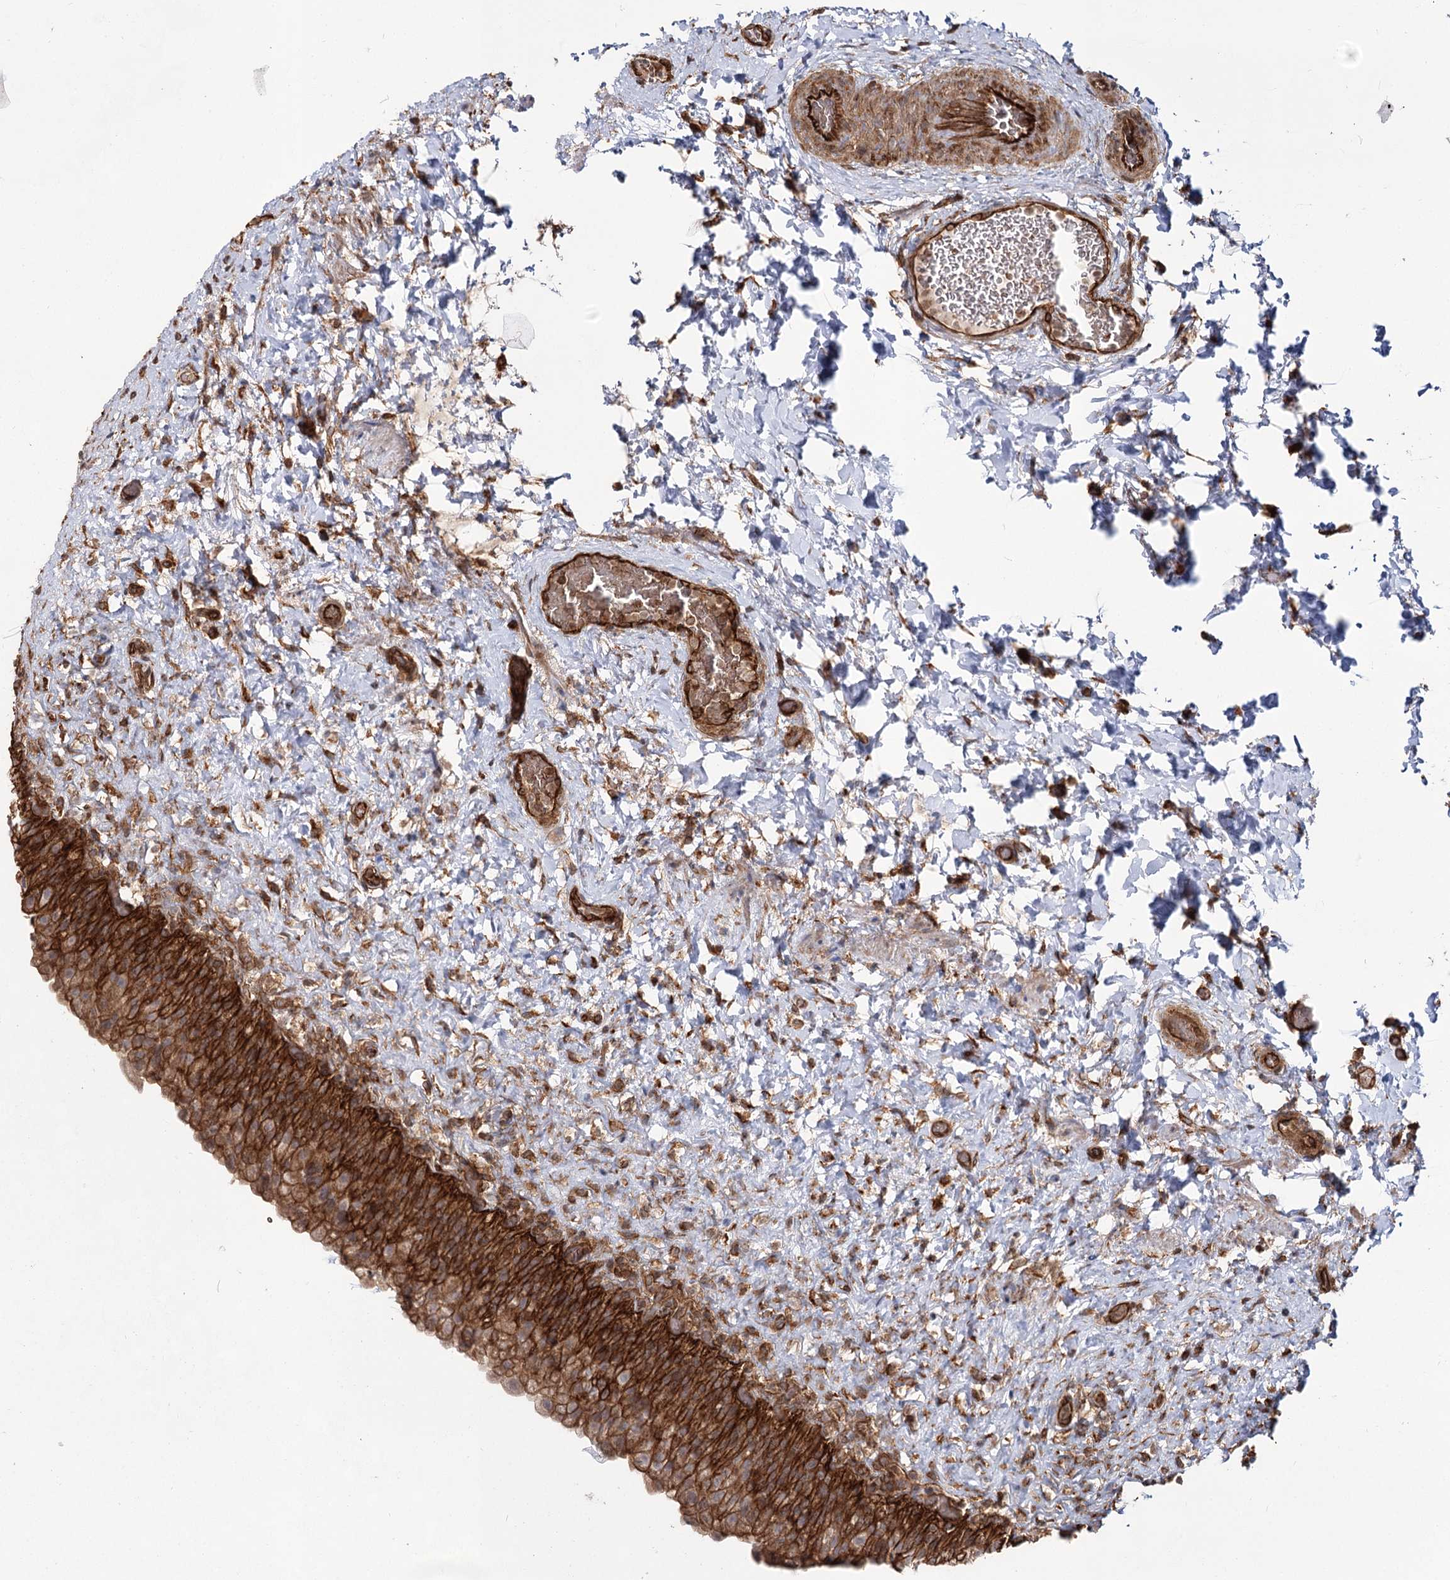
{"staining": {"intensity": "strong", "quantity": ">75%", "location": "cytoplasmic/membranous"}, "tissue": "urinary bladder", "cell_type": "Urothelial cells", "image_type": "normal", "snomed": [{"axis": "morphology", "description": "Normal tissue, NOS"}, {"axis": "topography", "description": "Urinary bladder"}], "caption": "Immunohistochemistry (DAB) staining of unremarkable human urinary bladder shows strong cytoplasmic/membranous protein positivity in about >75% of urothelial cells.", "gene": "IQSEC1", "patient": {"sex": "female", "age": 27}}